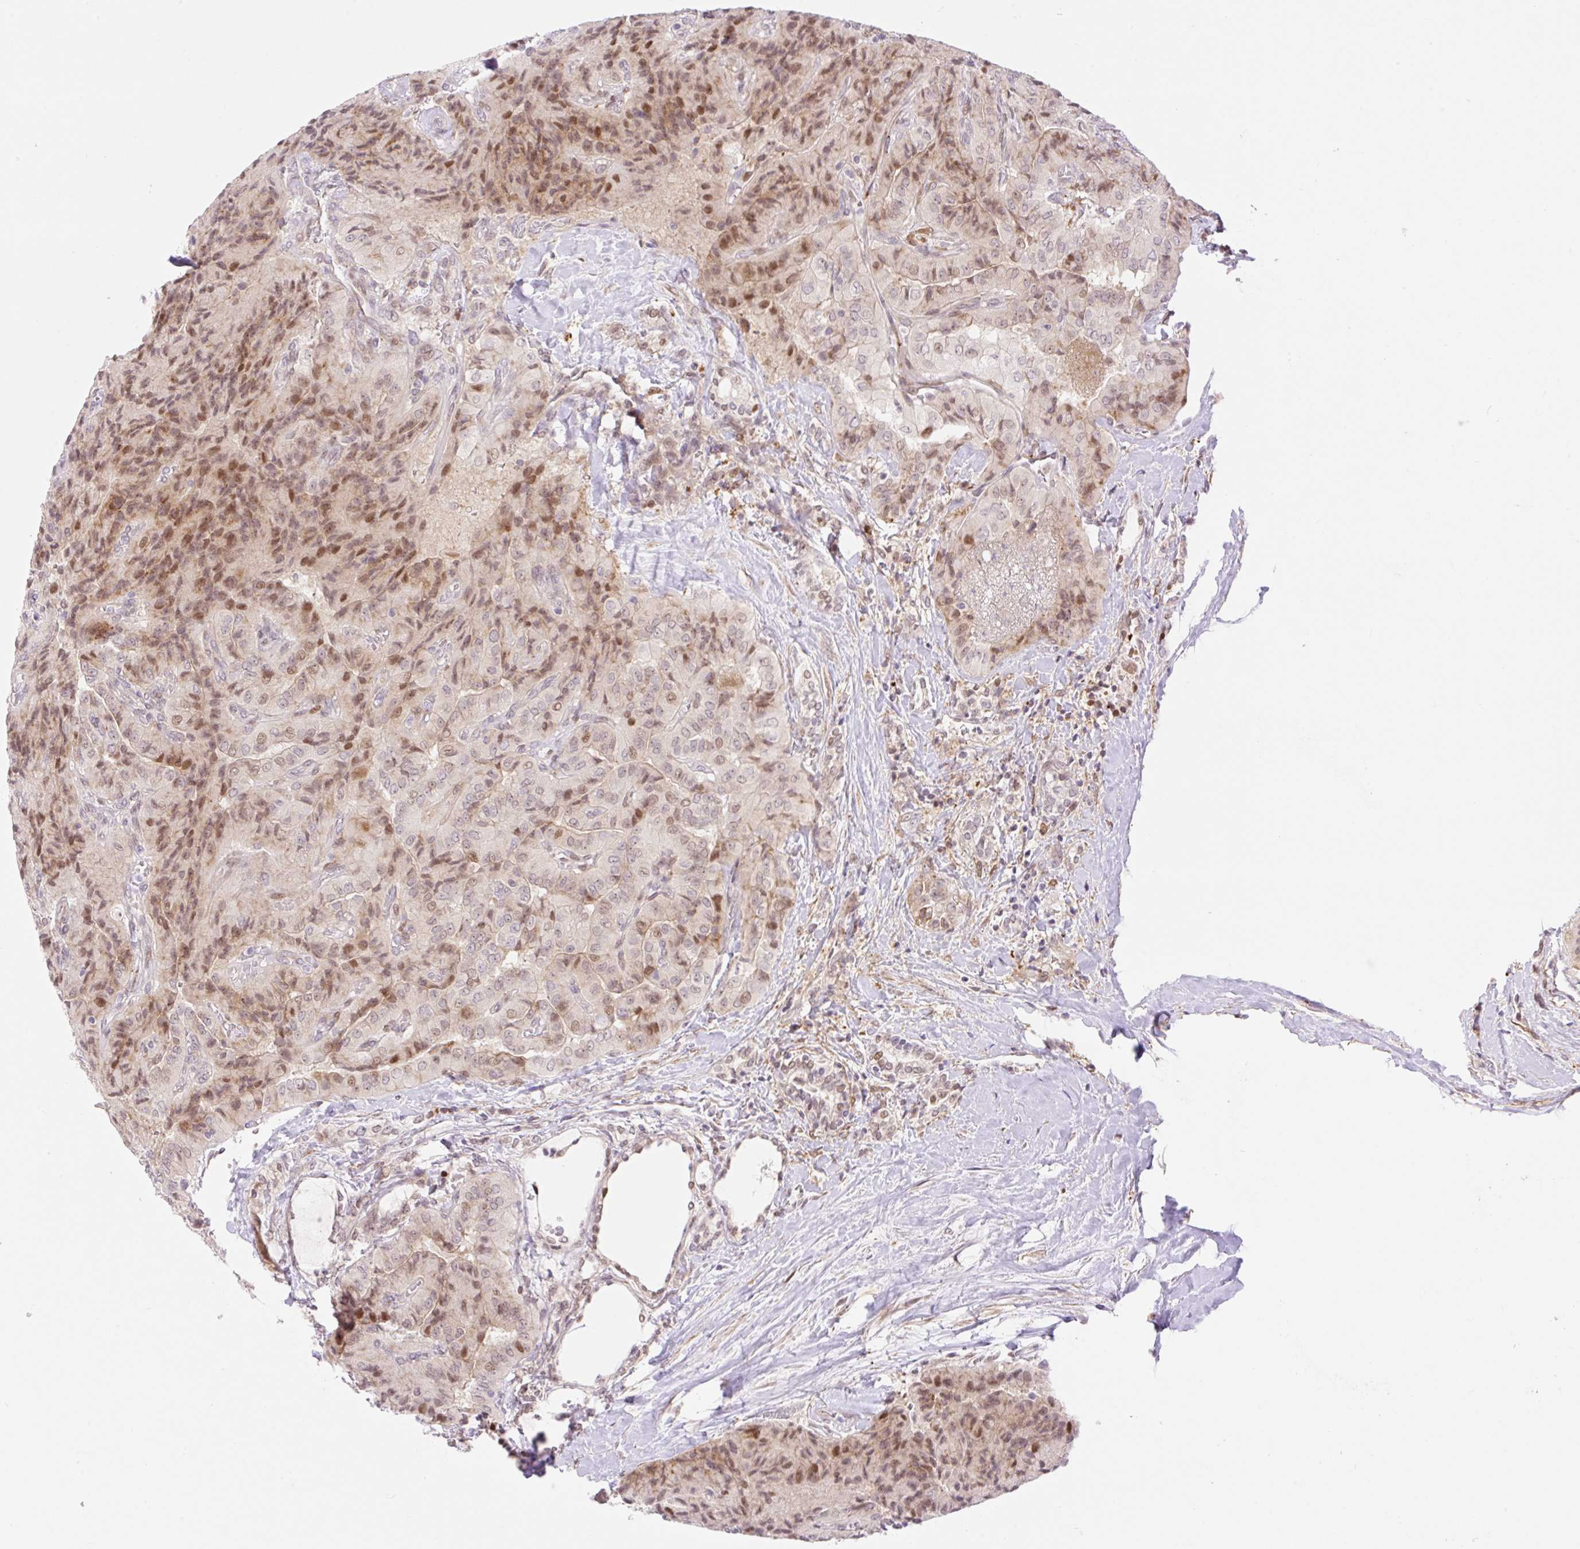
{"staining": {"intensity": "moderate", "quantity": "25%-75%", "location": "nuclear"}, "tissue": "thyroid cancer", "cell_type": "Tumor cells", "image_type": "cancer", "snomed": [{"axis": "morphology", "description": "Normal tissue, NOS"}, {"axis": "morphology", "description": "Papillary adenocarcinoma, NOS"}, {"axis": "topography", "description": "Thyroid gland"}], "caption": "Human thyroid cancer (papillary adenocarcinoma) stained with a brown dye displays moderate nuclear positive staining in approximately 25%-75% of tumor cells.", "gene": "ZFP41", "patient": {"sex": "female", "age": 59}}